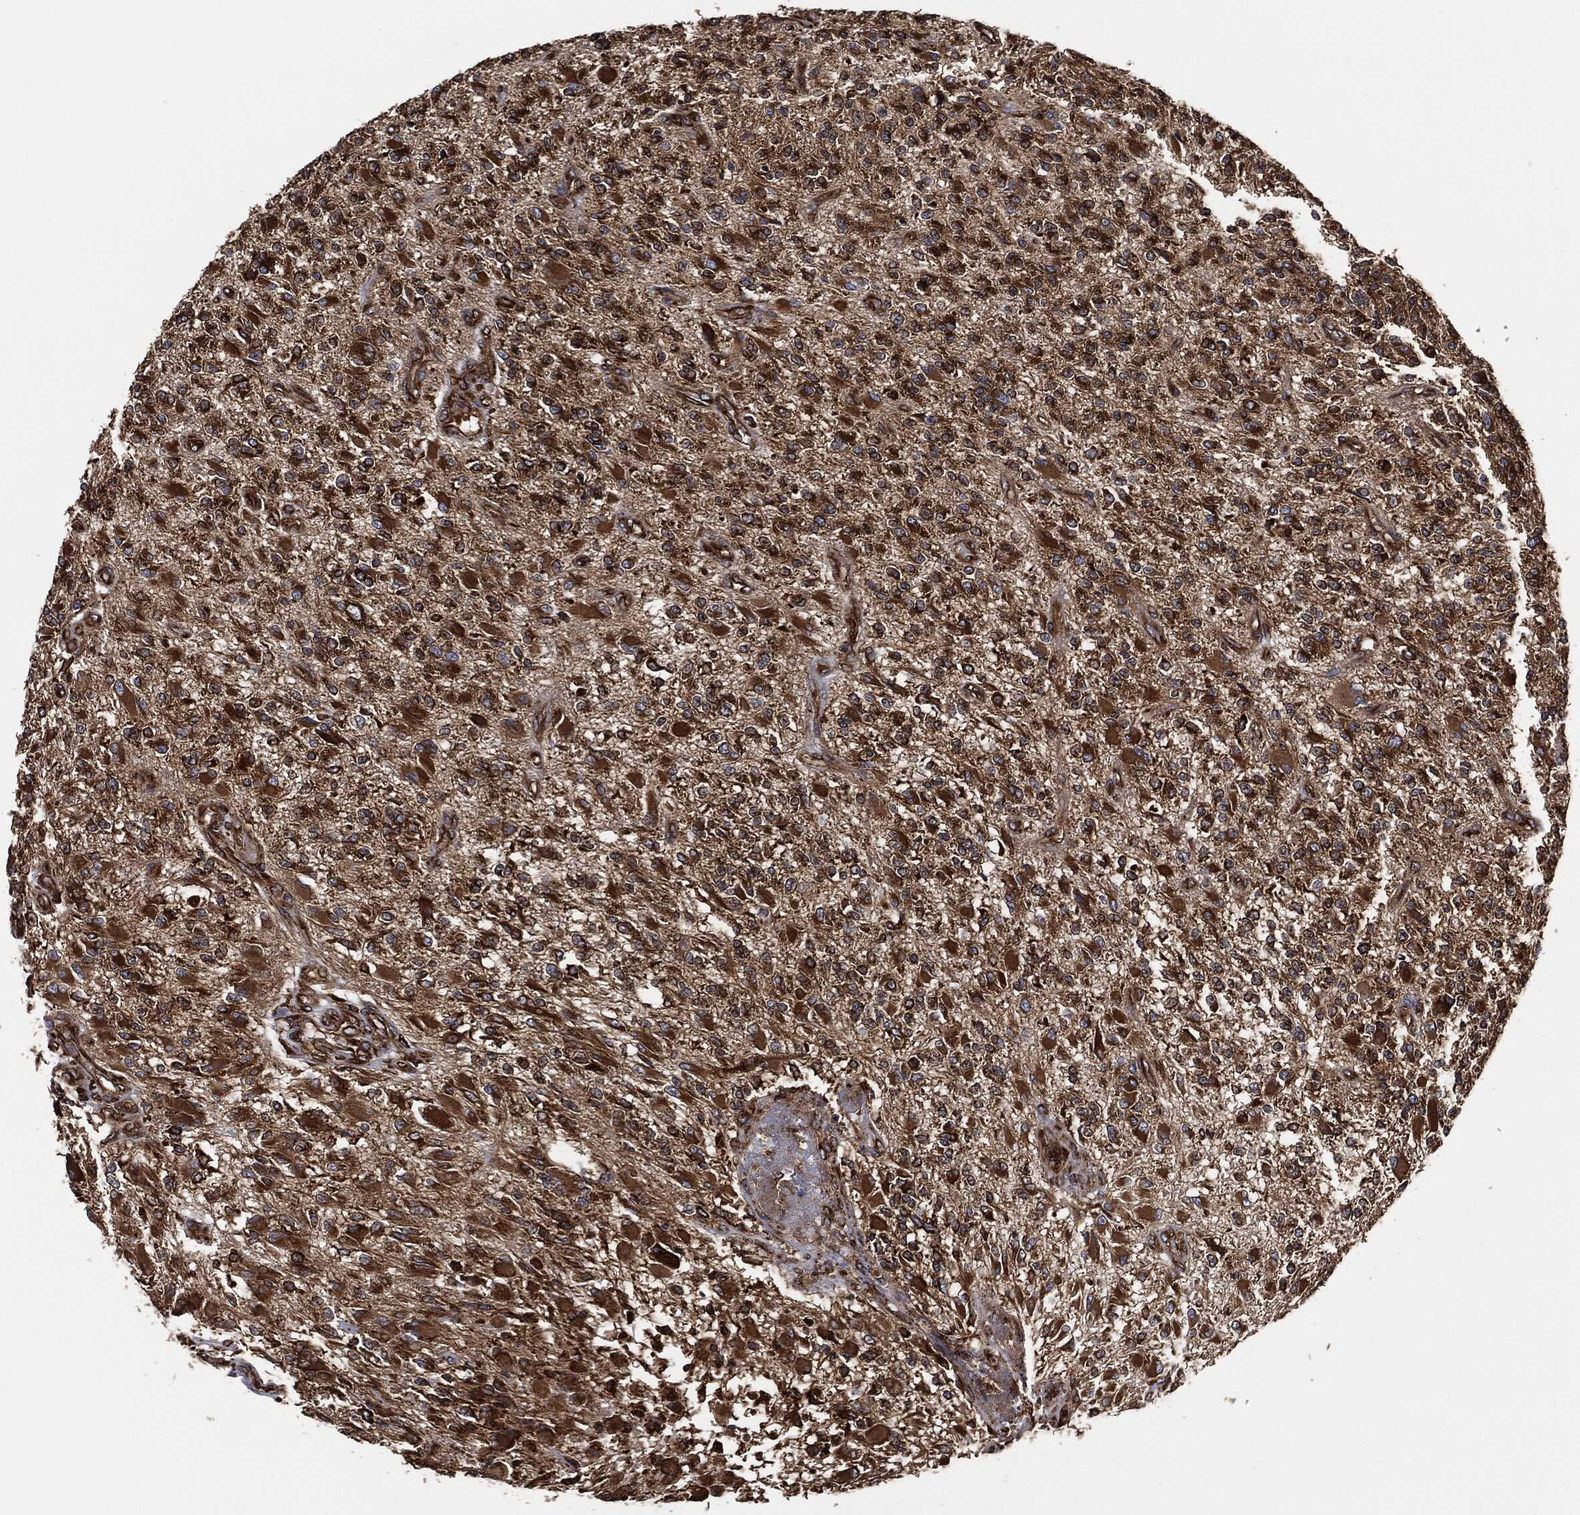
{"staining": {"intensity": "strong", "quantity": ">75%", "location": "cytoplasmic/membranous"}, "tissue": "glioma", "cell_type": "Tumor cells", "image_type": "cancer", "snomed": [{"axis": "morphology", "description": "Glioma, malignant, High grade"}, {"axis": "topography", "description": "Brain"}], "caption": "Protein staining shows strong cytoplasmic/membranous staining in about >75% of tumor cells in glioma. The staining was performed using DAB (3,3'-diaminobenzidine), with brown indicating positive protein expression. Nuclei are stained blue with hematoxylin.", "gene": "AMFR", "patient": {"sex": "female", "age": 63}}